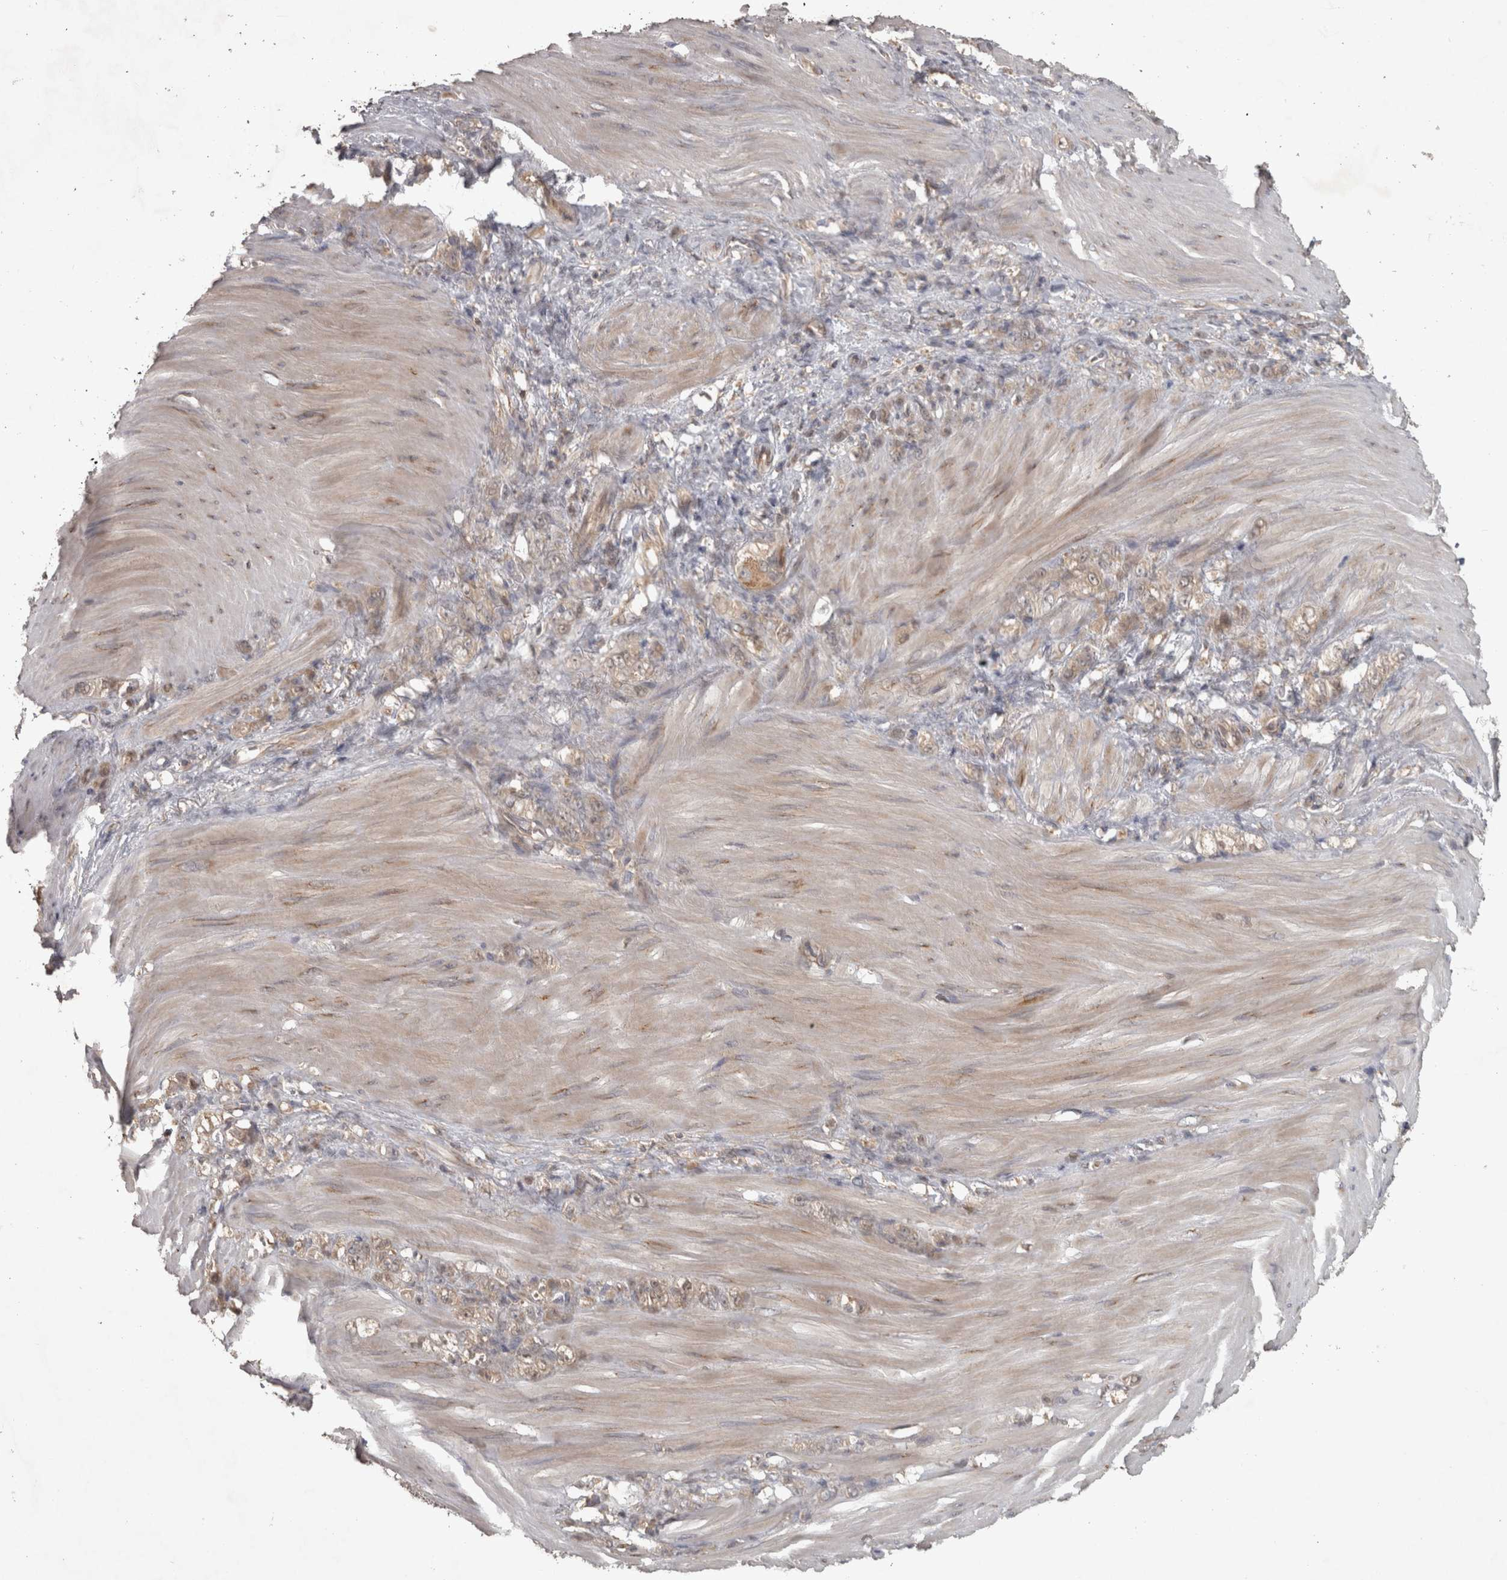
{"staining": {"intensity": "weak", "quantity": ">75%", "location": "cytoplasmic/membranous"}, "tissue": "stomach cancer", "cell_type": "Tumor cells", "image_type": "cancer", "snomed": [{"axis": "morphology", "description": "Normal tissue, NOS"}, {"axis": "morphology", "description": "Adenocarcinoma, NOS"}, {"axis": "topography", "description": "Stomach"}], "caption": "Protein staining of stomach cancer (adenocarcinoma) tissue exhibits weak cytoplasmic/membranous expression in approximately >75% of tumor cells.", "gene": "MICU3", "patient": {"sex": "male", "age": 82}}